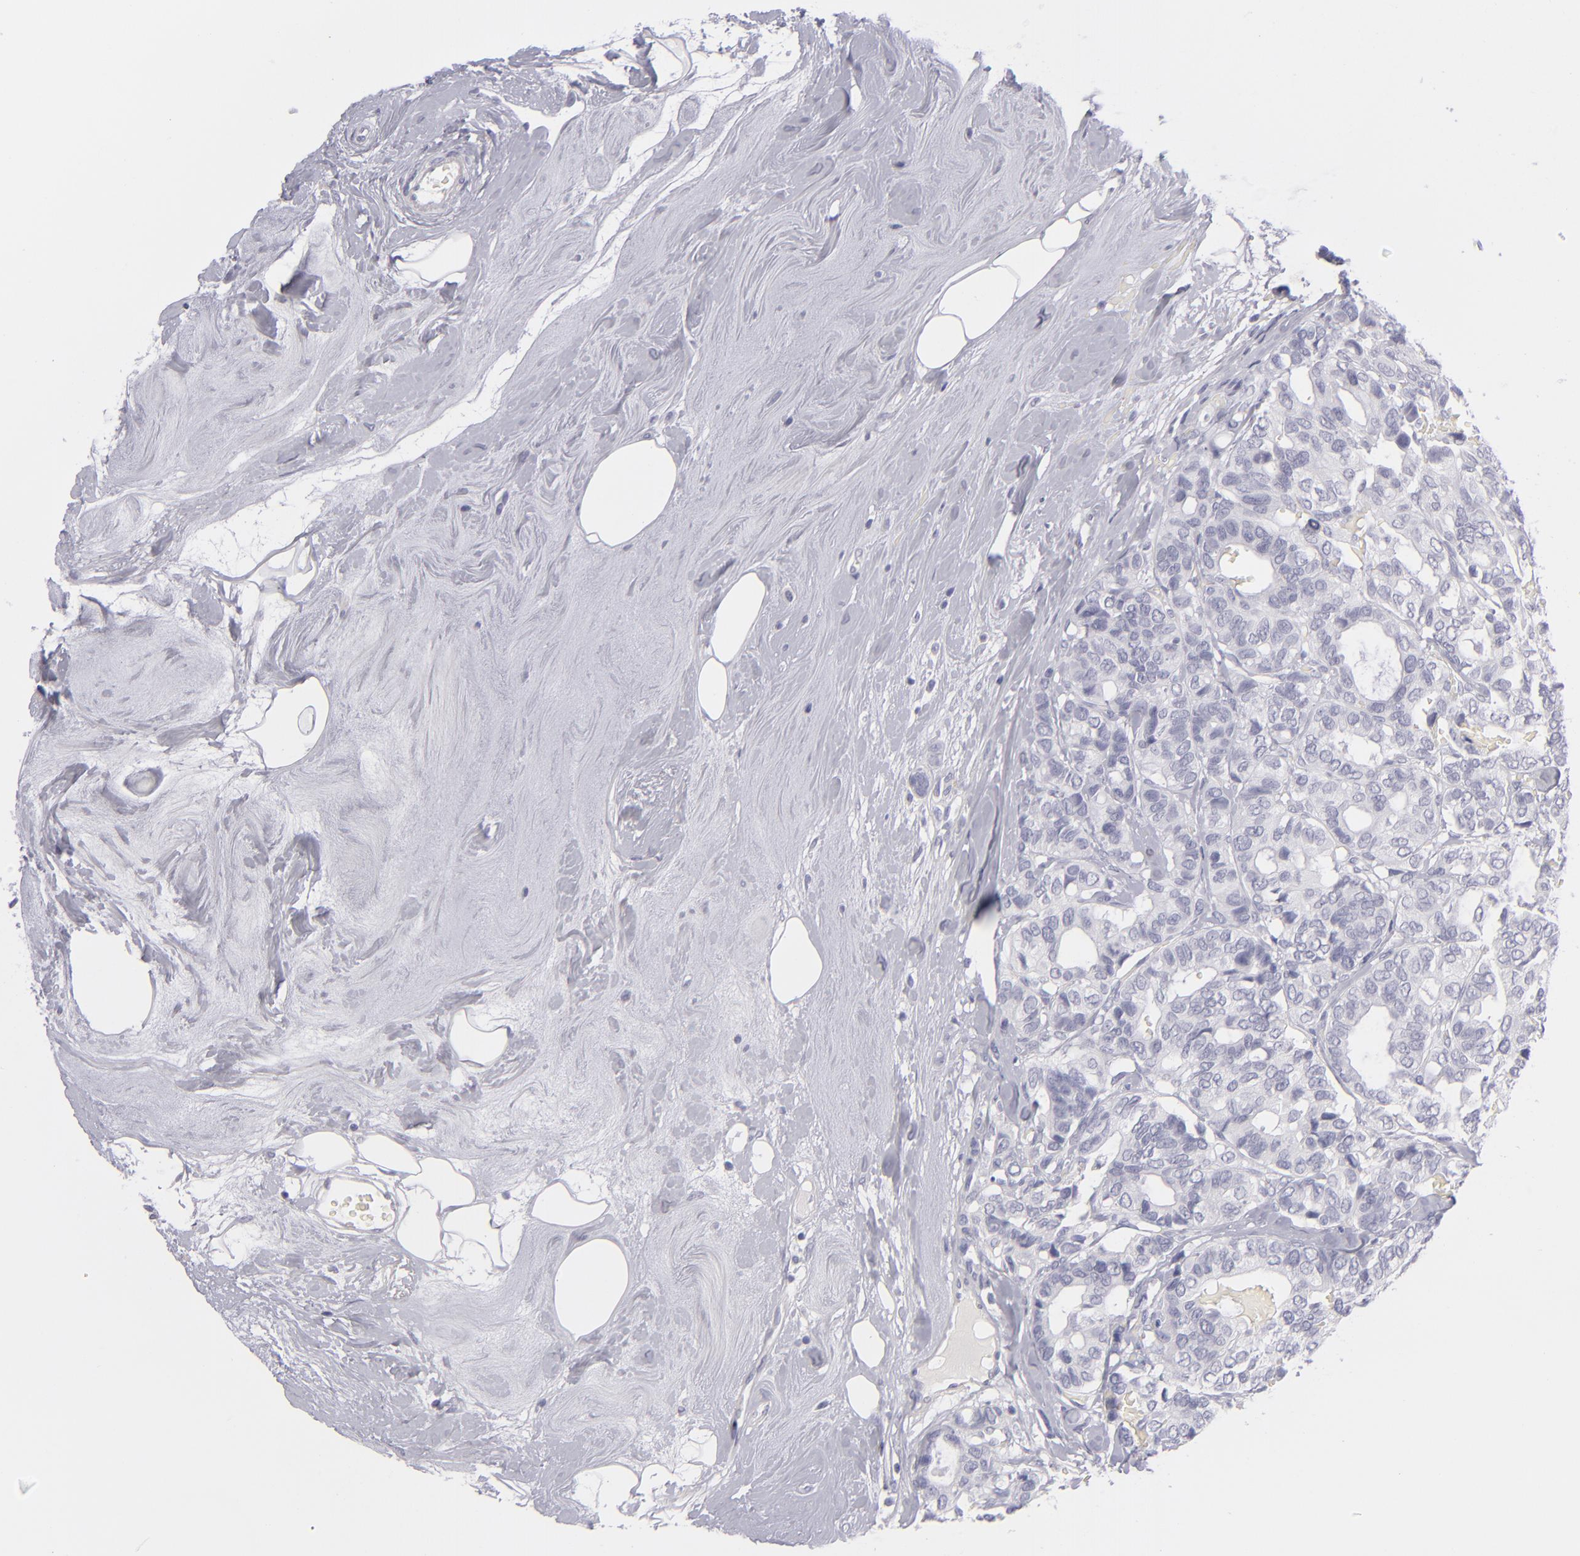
{"staining": {"intensity": "negative", "quantity": "none", "location": "none"}, "tissue": "breast cancer", "cell_type": "Tumor cells", "image_type": "cancer", "snomed": [{"axis": "morphology", "description": "Duct carcinoma"}, {"axis": "topography", "description": "Breast"}], "caption": "An image of human breast invasive ductal carcinoma is negative for staining in tumor cells.", "gene": "ITGB4", "patient": {"sex": "female", "age": 69}}